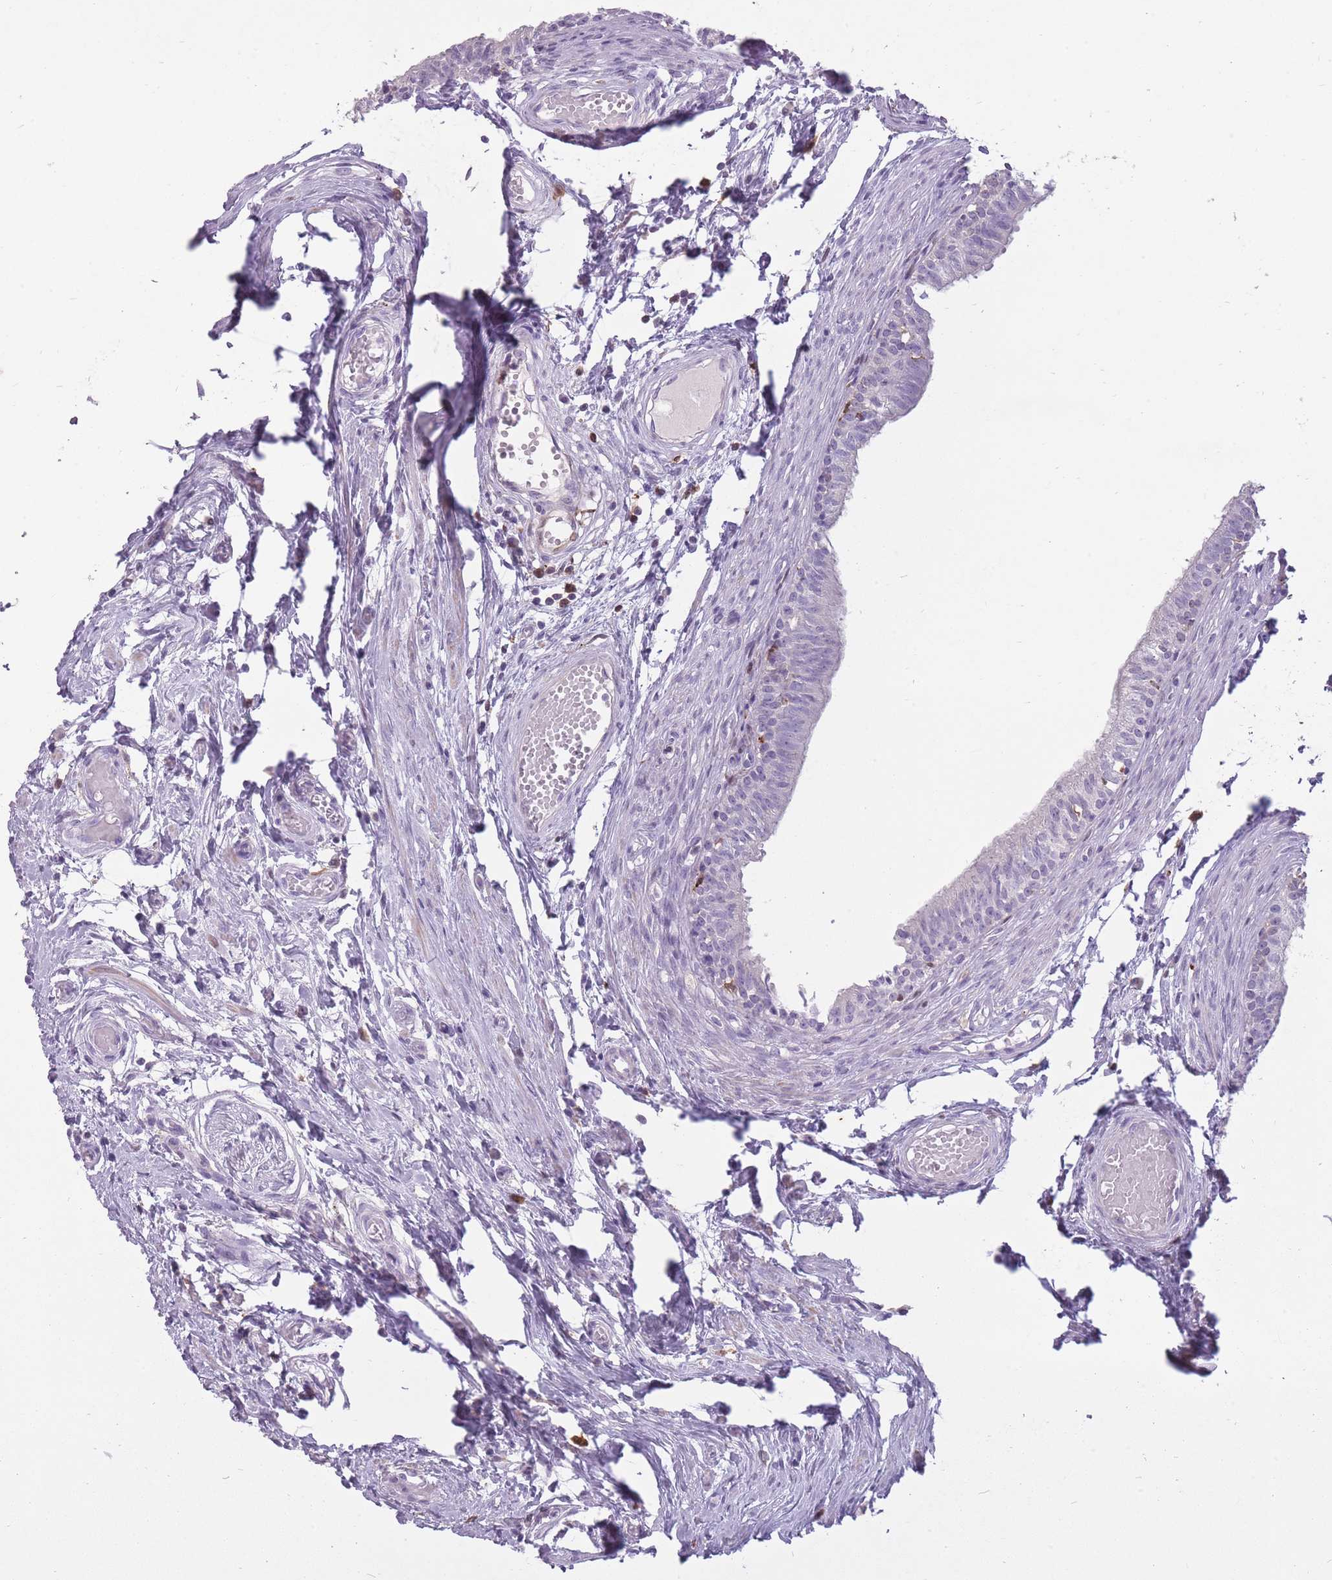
{"staining": {"intensity": "negative", "quantity": "none", "location": "none"}, "tissue": "epididymis", "cell_type": "Glandular cells", "image_type": "normal", "snomed": [{"axis": "morphology", "description": "Normal tissue, NOS"}, {"axis": "topography", "description": "Epididymis, spermatic cord, NOS"}], "caption": "This micrograph is of benign epididymis stained with immunohistochemistry (IHC) to label a protein in brown with the nuclei are counter-stained blue. There is no staining in glandular cells.", "gene": "LGALS9B", "patient": {"sex": "male", "age": 22}}